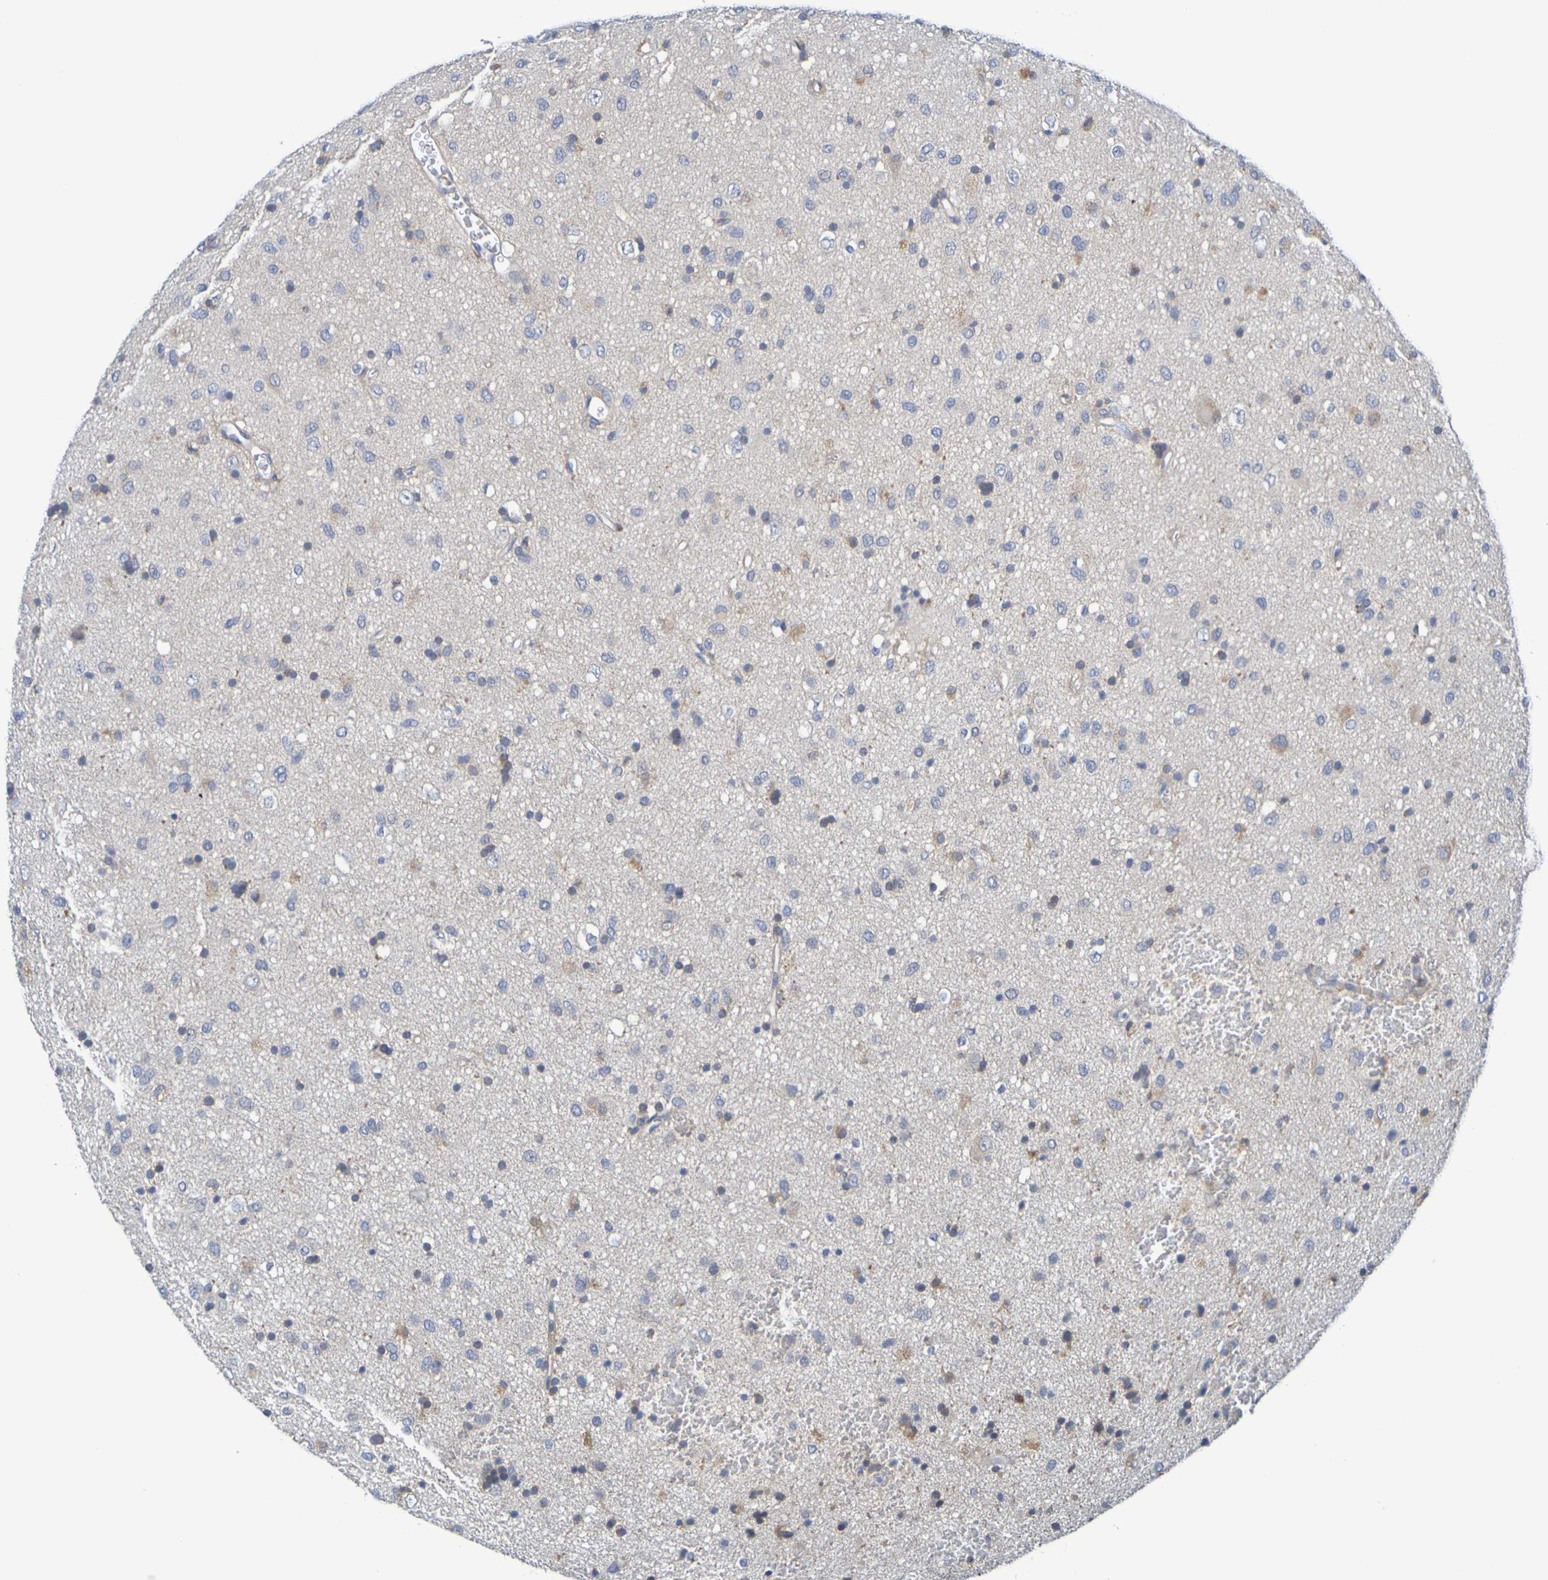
{"staining": {"intensity": "moderate", "quantity": "25%-75%", "location": "cytoplasmic/membranous"}, "tissue": "glioma", "cell_type": "Tumor cells", "image_type": "cancer", "snomed": [{"axis": "morphology", "description": "Glioma, malignant, Low grade"}, {"axis": "topography", "description": "Brain"}], "caption": "The immunohistochemical stain highlights moderate cytoplasmic/membranous expression in tumor cells of low-grade glioma (malignant) tissue.", "gene": "SDC4", "patient": {"sex": "male", "age": 77}}